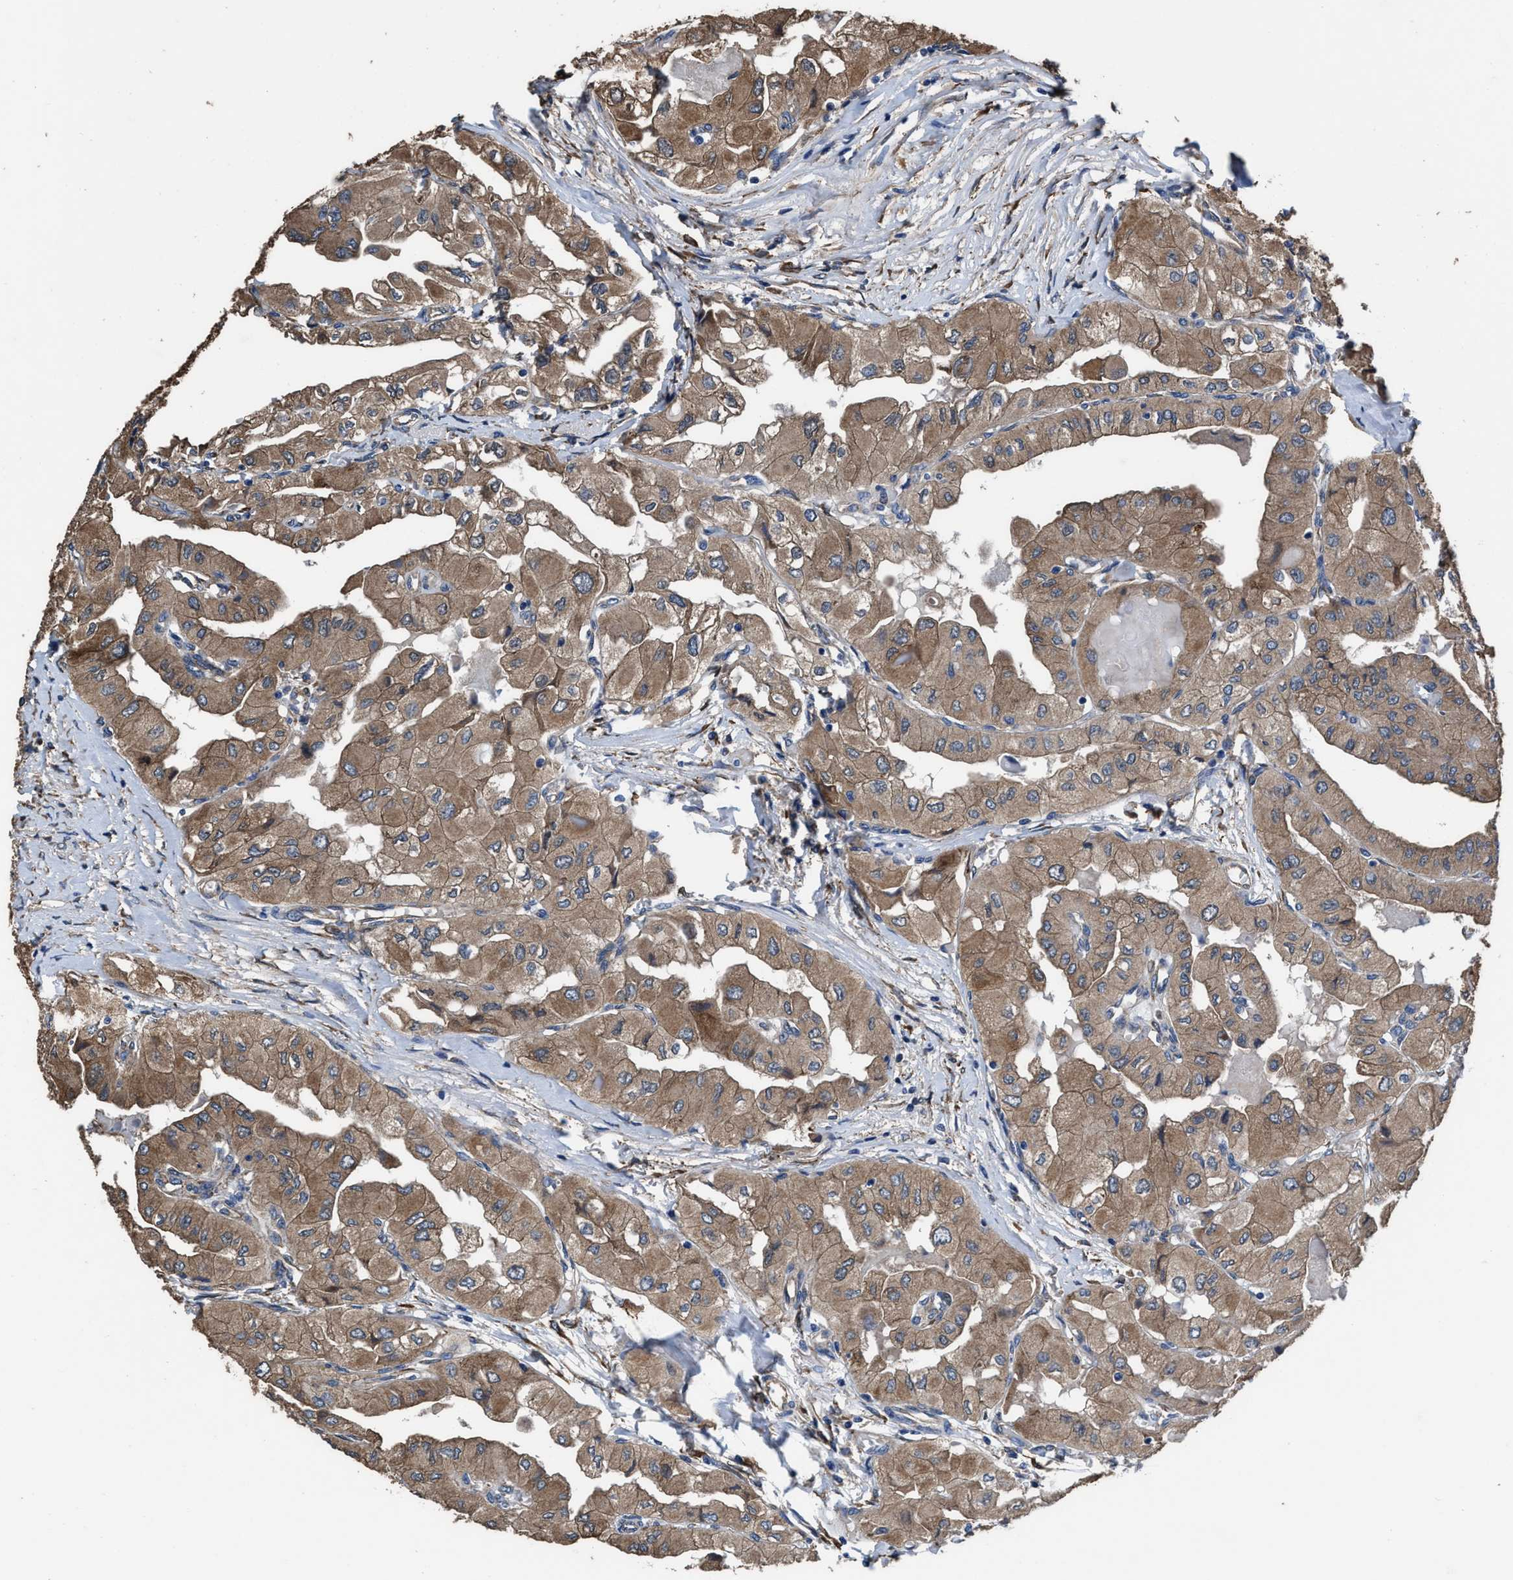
{"staining": {"intensity": "moderate", "quantity": ">75%", "location": "cytoplasmic/membranous"}, "tissue": "thyroid cancer", "cell_type": "Tumor cells", "image_type": "cancer", "snomed": [{"axis": "morphology", "description": "Papillary adenocarcinoma, NOS"}, {"axis": "topography", "description": "Thyroid gland"}], "caption": "Immunohistochemistry of thyroid cancer (papillary adenocarcinoma) demonstrates medium levels of moderate cytoplasmic/membranous positivity in about >75% of tumor cells.", "gene": "IDNK", "patient": {"sex": "female", "age": 59}}